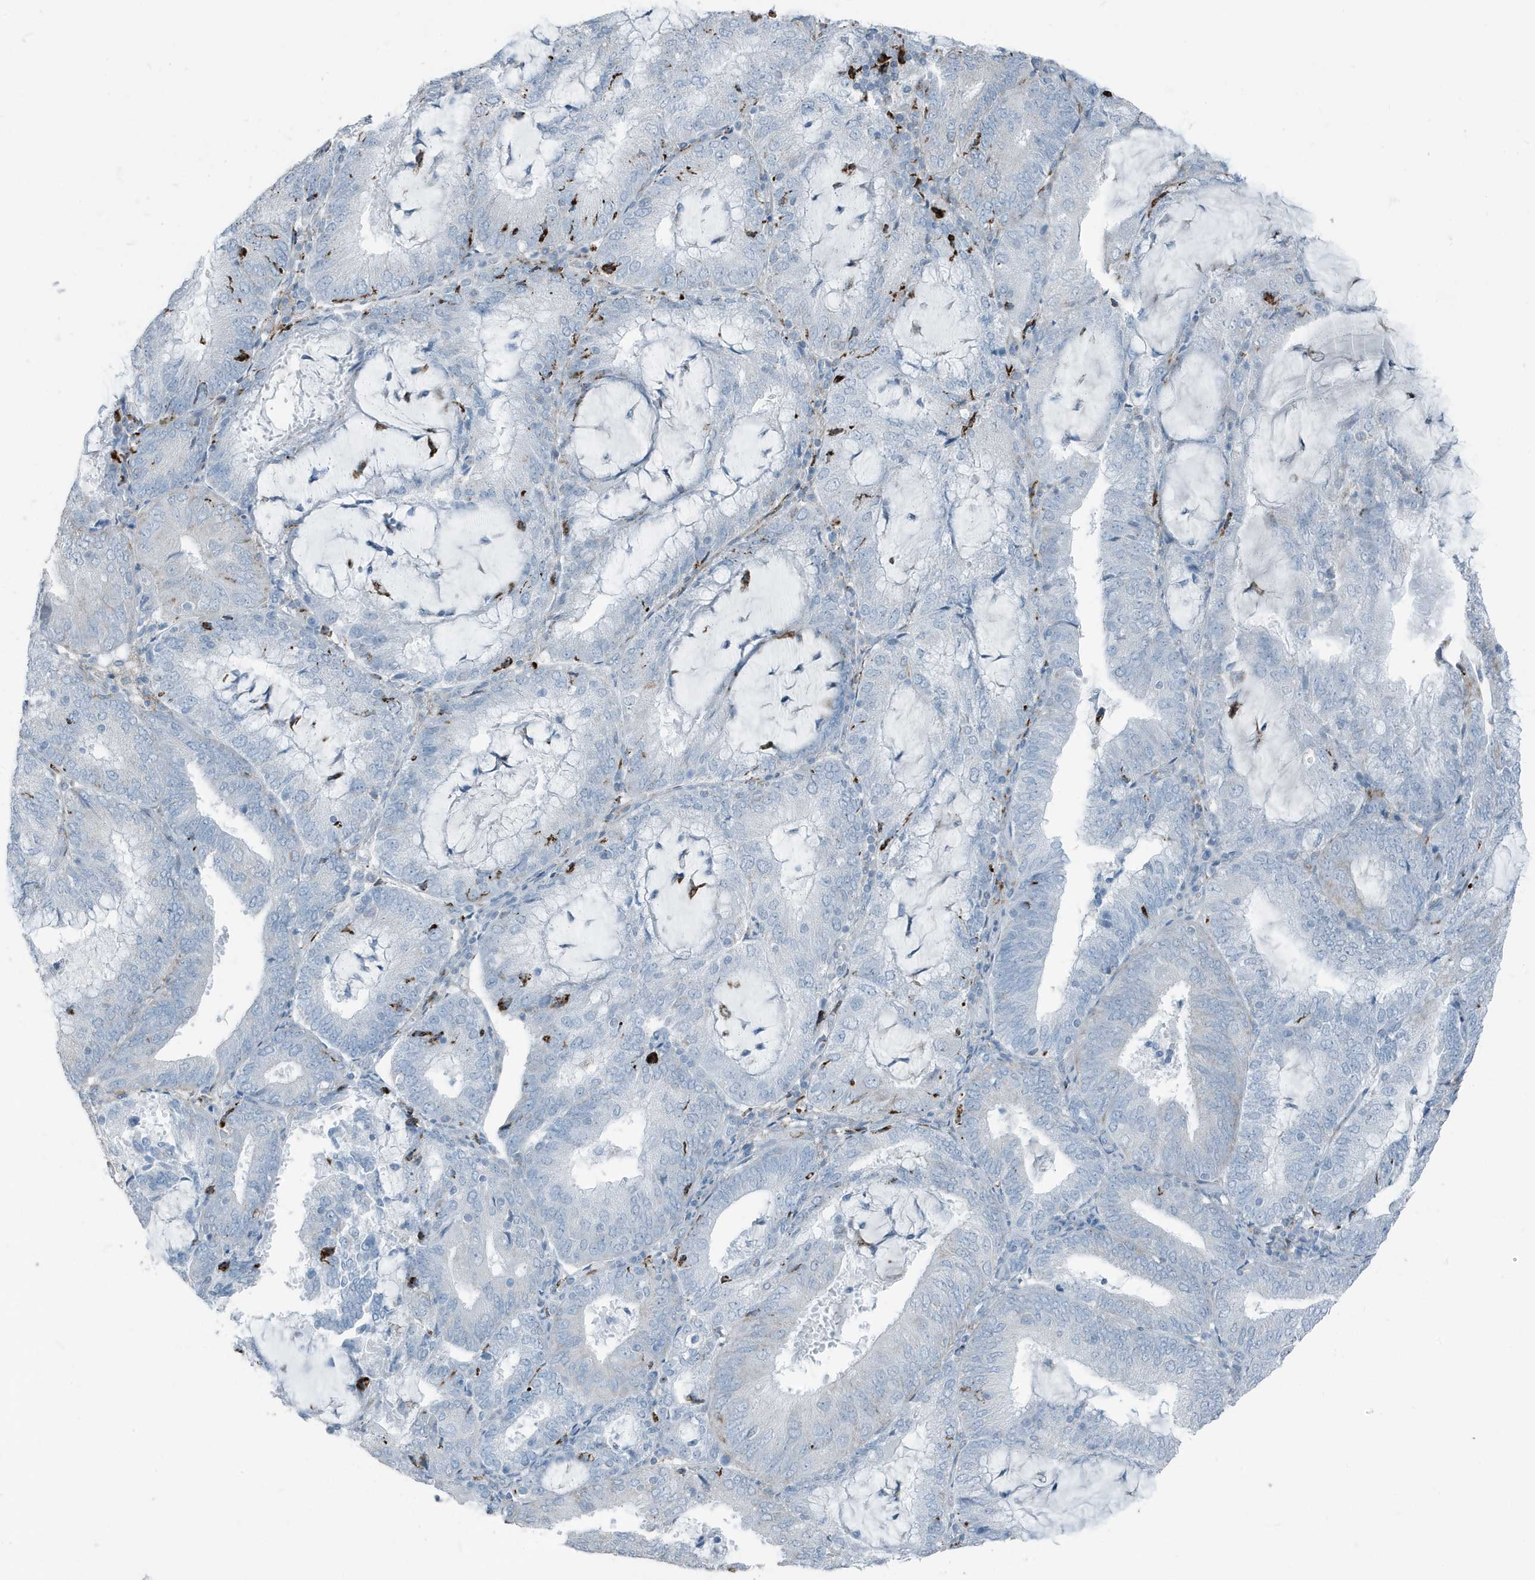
{"staining": {"intensity": "negative", "quantity": "none", "location": "none"}, "tissue": "endometrial cancer", "cell_type": "Tumor cells", "image_type": "cancer", "snomed": [{"axis": "morphology", "description": "Adenocarcinoma, NOS"}, {"axis": "topography", "description": "Endometrium"}], "caption": "The micrograph exhibits no significant expression in tumor cells of endometrial cancer (adenocarcinoma).", "gene": "FAM162A", "patient": {"sex": "female", "age": 81}}